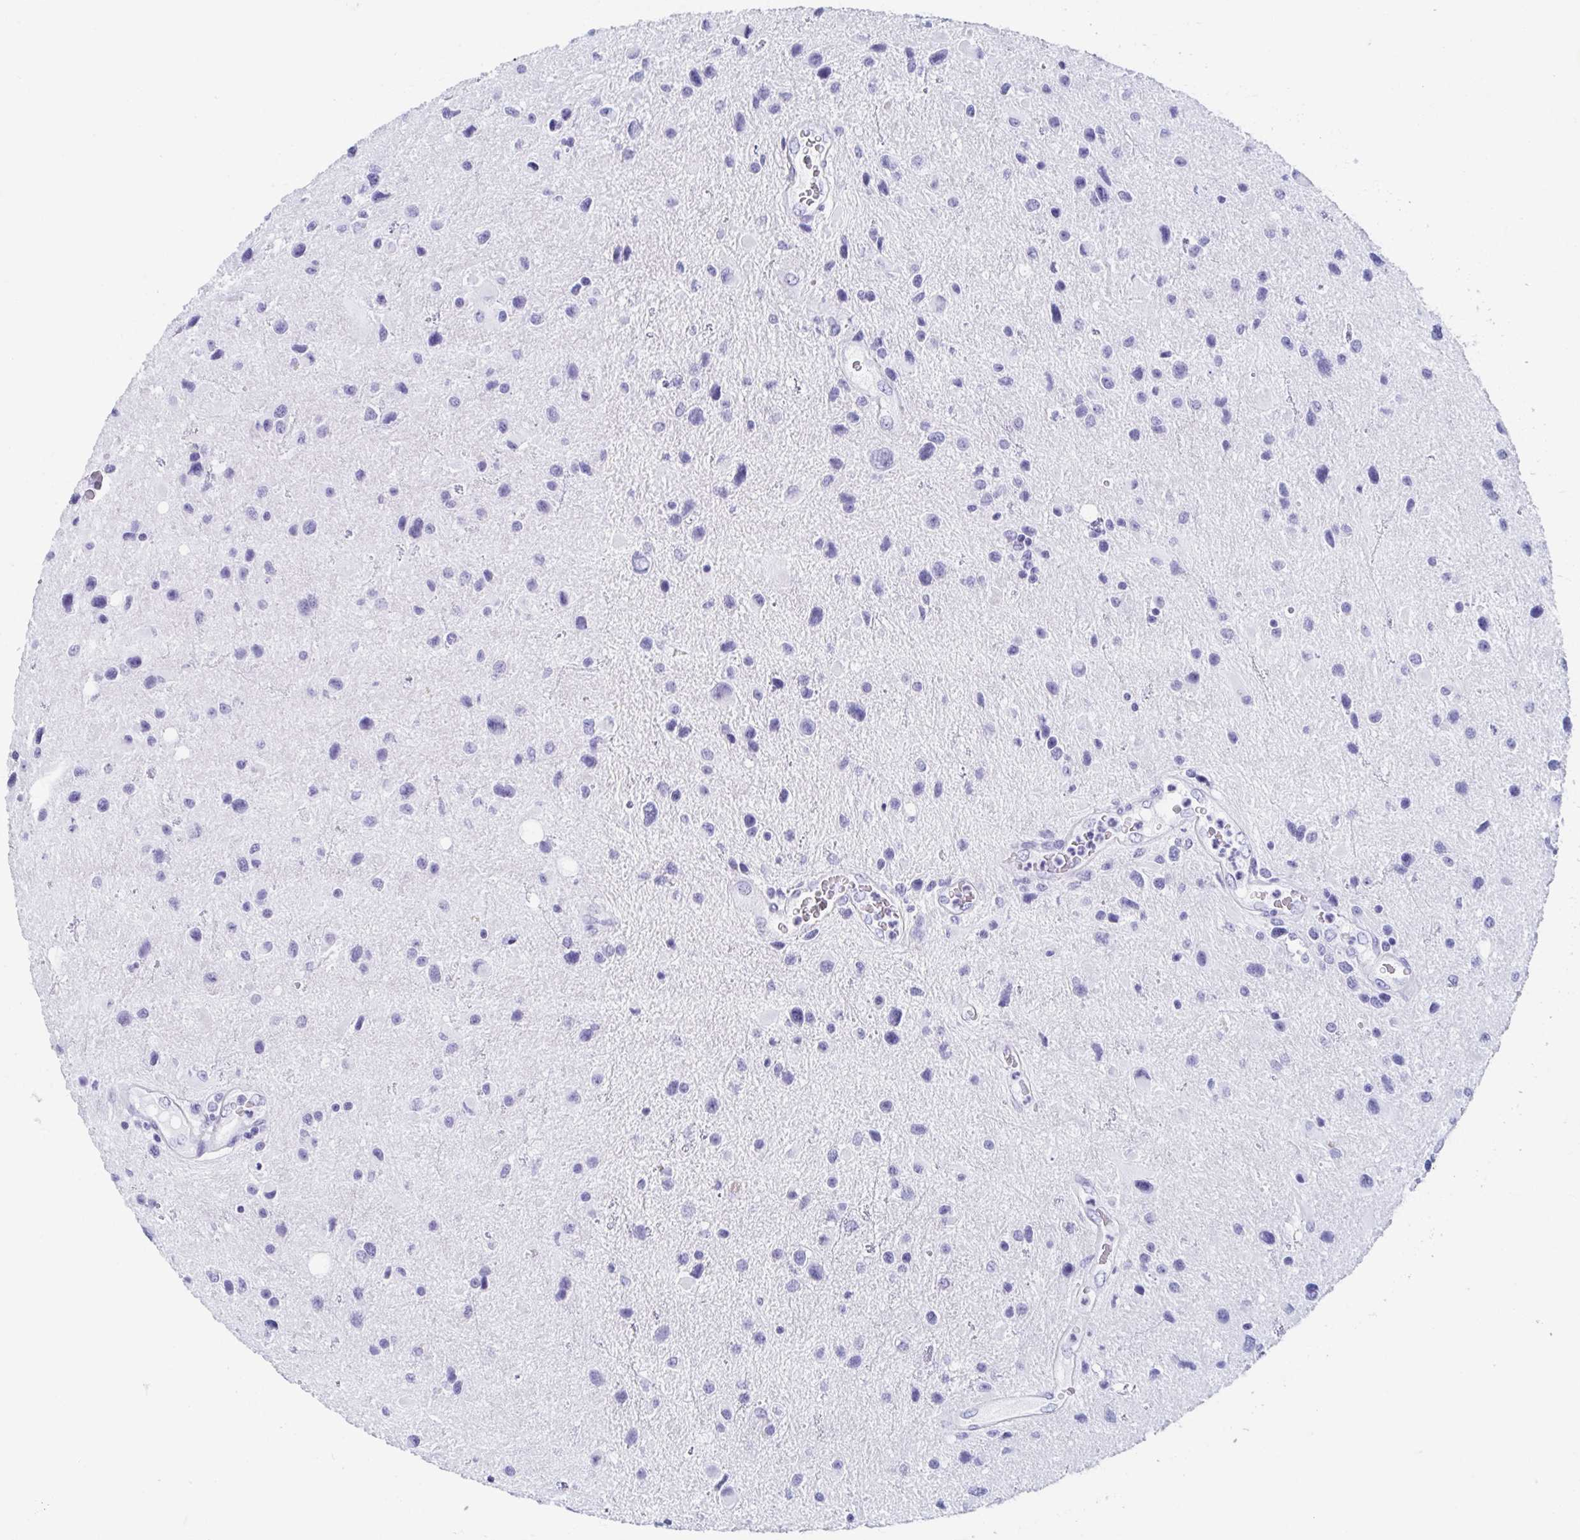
{"staining": {"intensity": "negative", "quantity": "none", "location": "none"}, "tissue": "glioma", "cell_type": "Tumor cells", "image_type": "cancer", "snomed": [{"axis": "morphology", "description": "Glioma, malignant, Low grade"}, {"axis": "topography", "description": "Brain"}], "caption": "Tumor cells show no significant staining in glioma.", "gene": "C10orf53", "patient": {"sex": "female", "age": 32}}